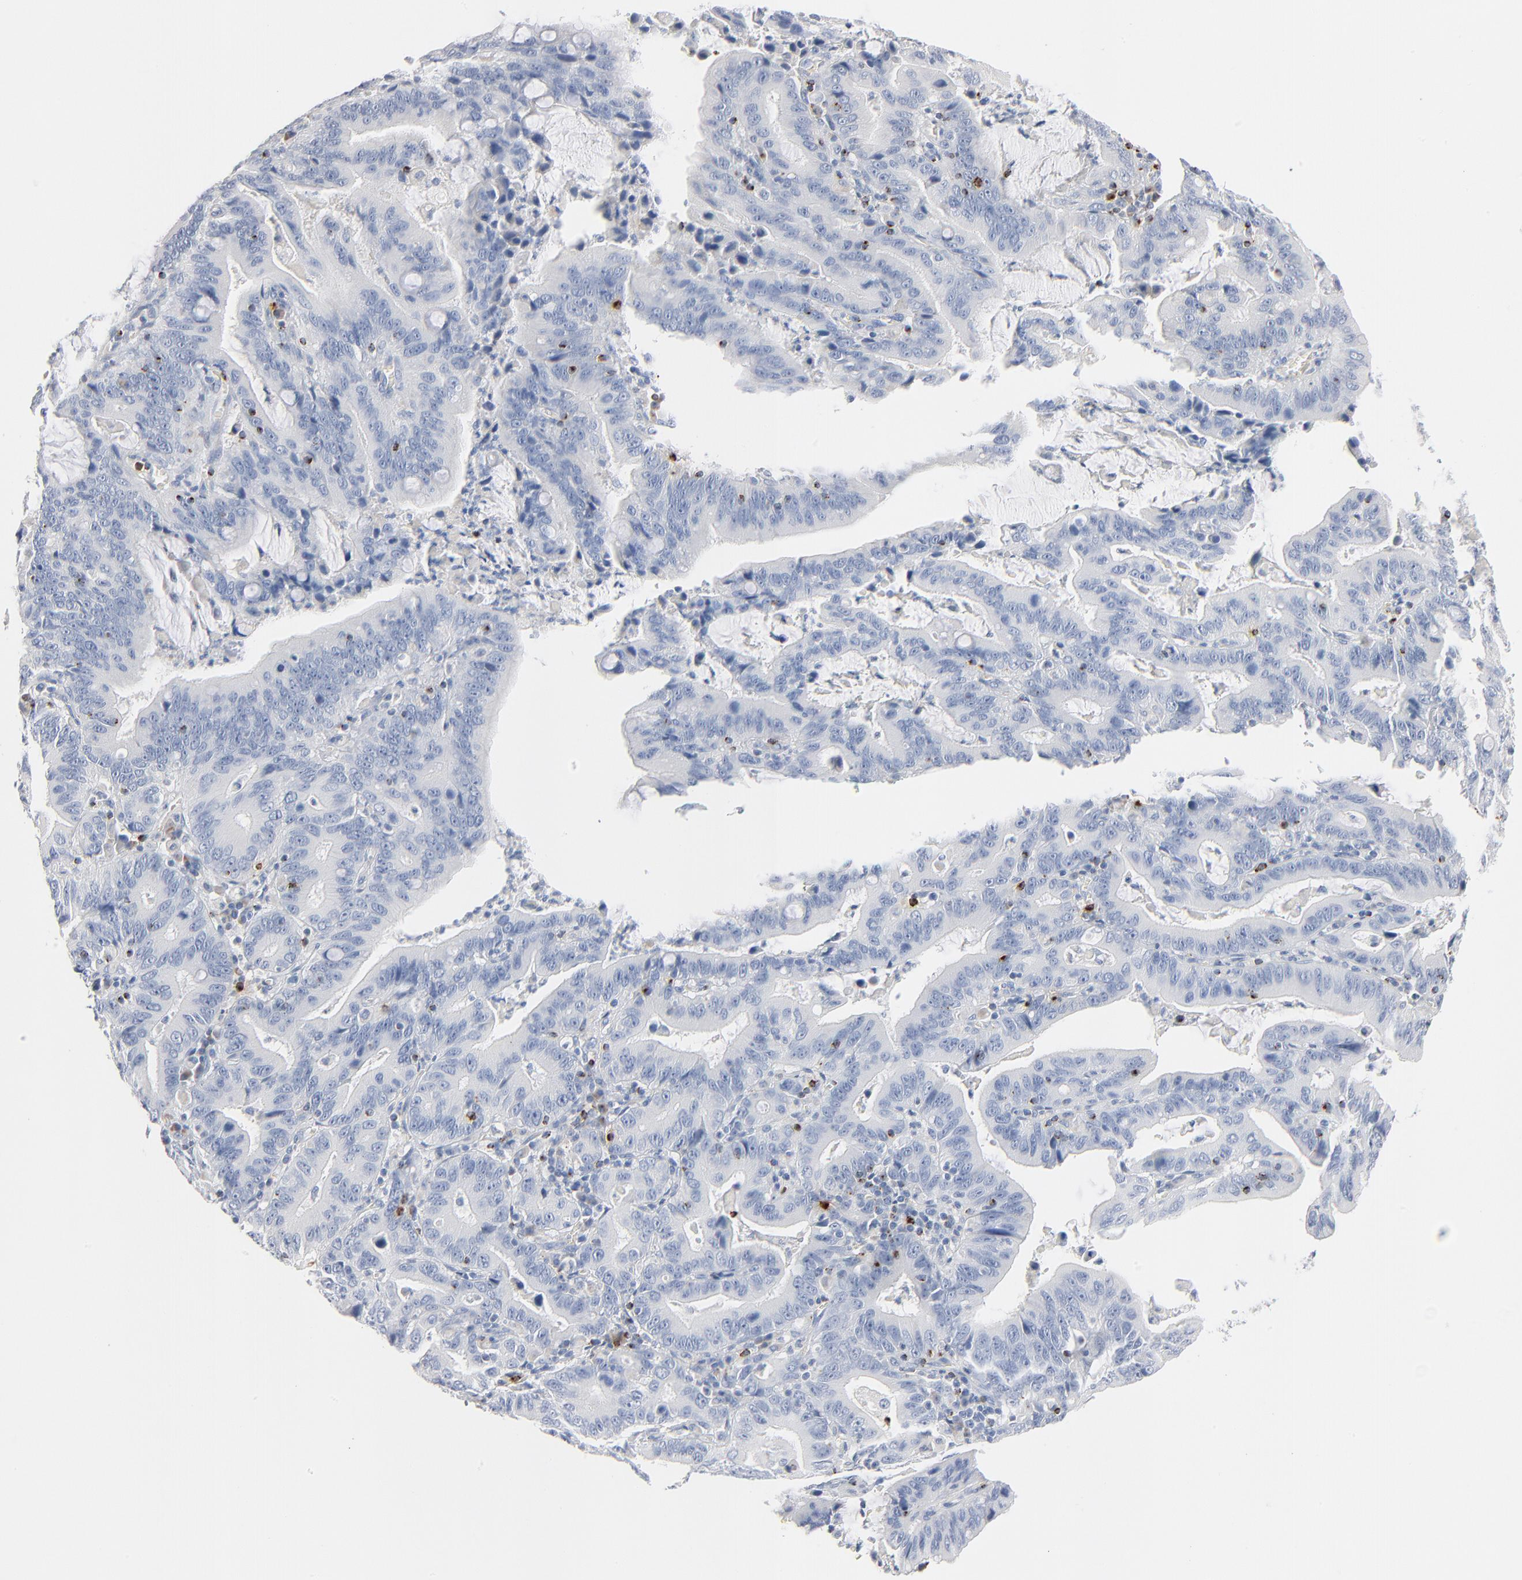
{"staining": {"intensity": "negative", "quantity": "none", "location": "none"}, "tissue": "stomach cancer", "cell_type": "Tumor cells", "image_type": "cancer", "snomed": [{"axis": "morphology", "description": "Adenocarcinoma, NOS"}, {"axis": "topography", "description": "Stomach, upper"}], "caption": "The IHC histopathology image has no significant staining in tumor cells of stomach cancer (adenocarcinoma) tissue.", "gene": "GZMB", "patient": {"sex": "male", "age": 63}}